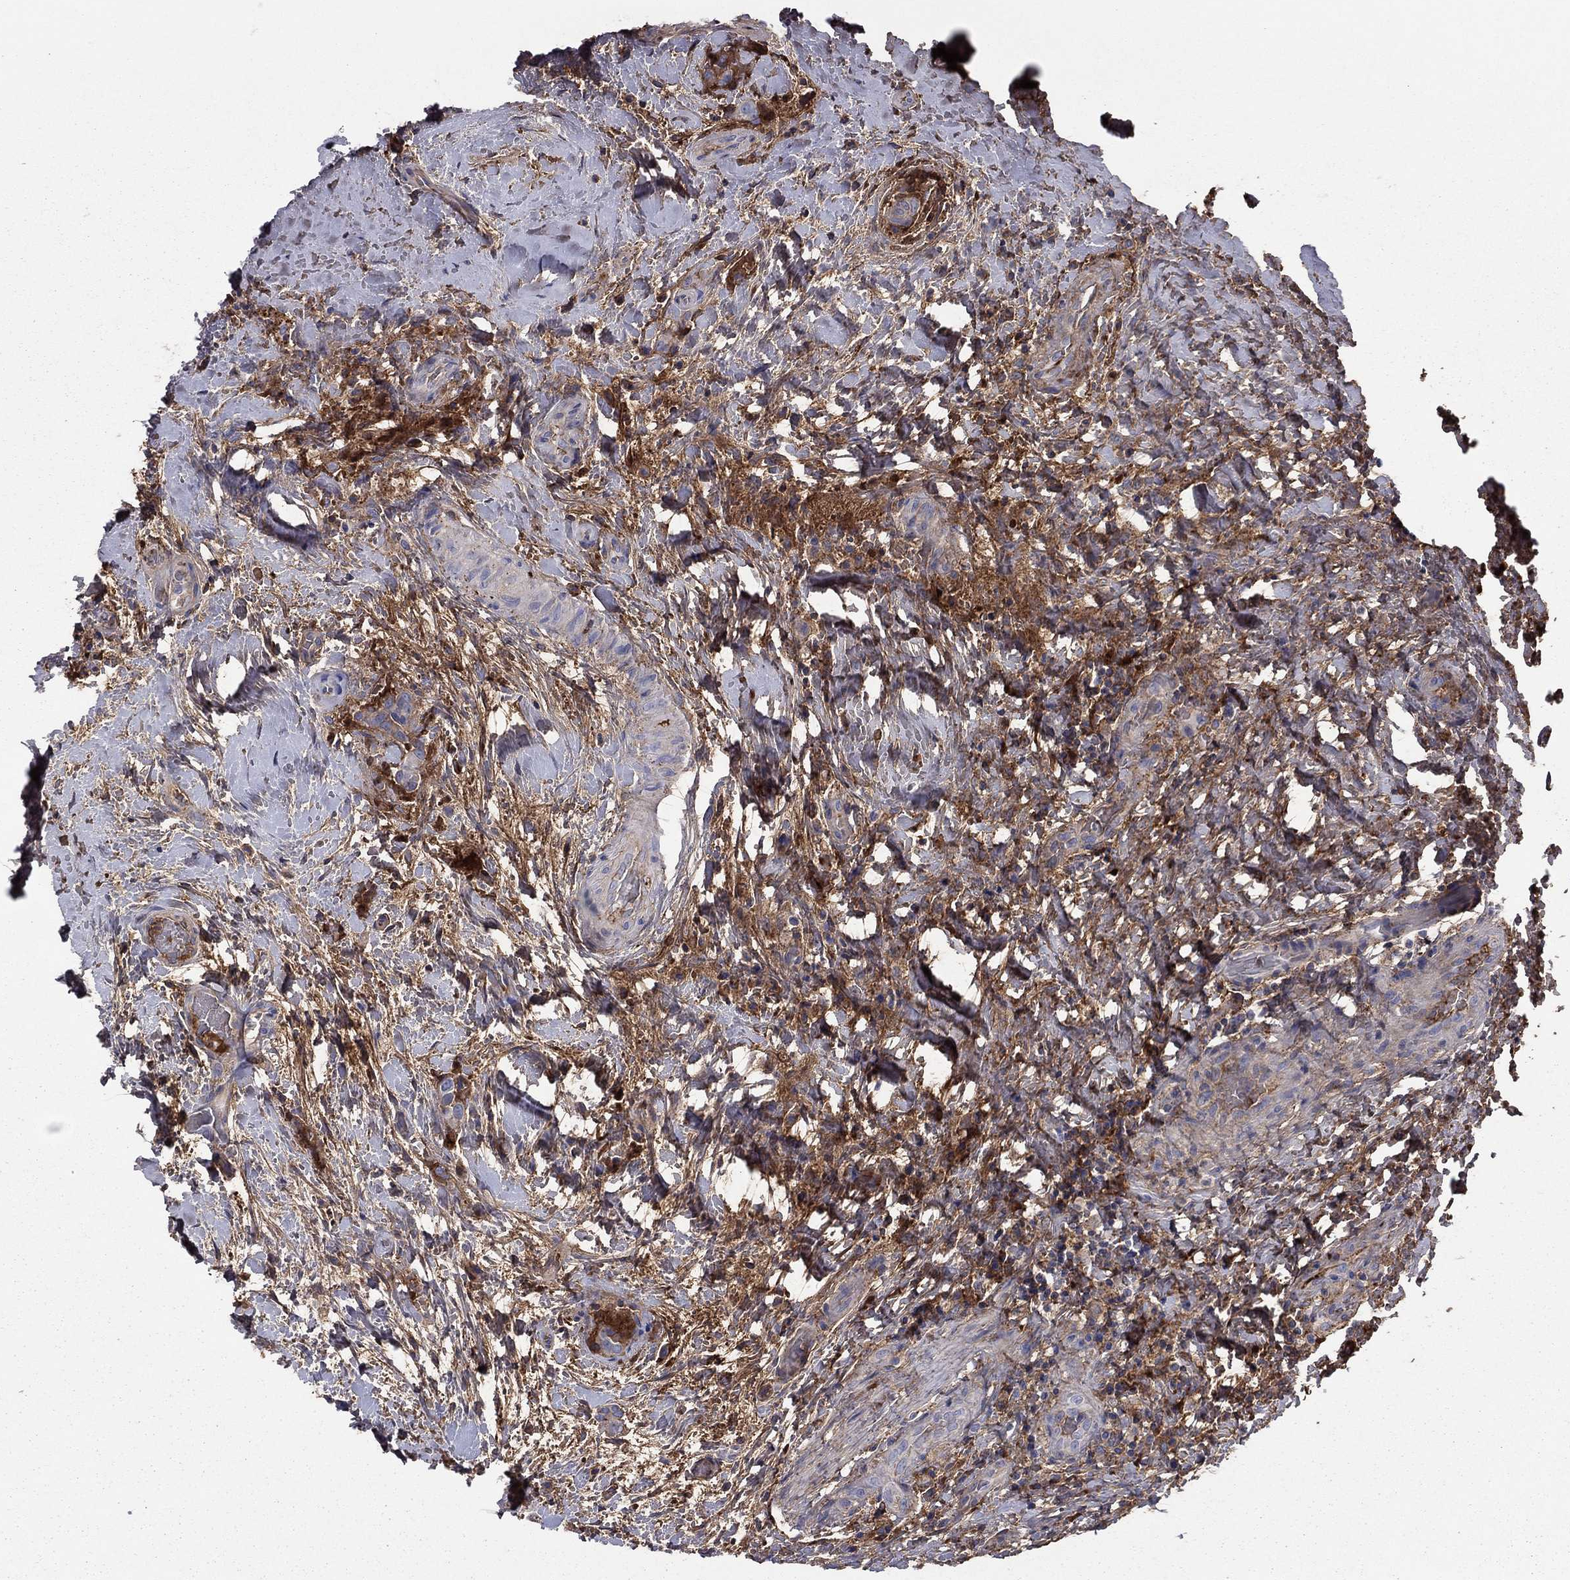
{"staining": {"intensity": "negative", "quantity": "none", "location": "none"}, "tissue": "thyroid cancer", "cell_type": "Tumor cells", "image_type": "cancer", "snomed": [{"axis": "morphology", "description": "Papillary adenocarcinoma, NOS"}, {"axis": "topography", "description": "Thyroid gland"}], "caption": "Thyroid cancer (papillary adenocarcinoma) stained for a protein using IHC displays no positivity tumor cells.", "gene": "HPX", "patient": {"sex": "male", "age": 61}}